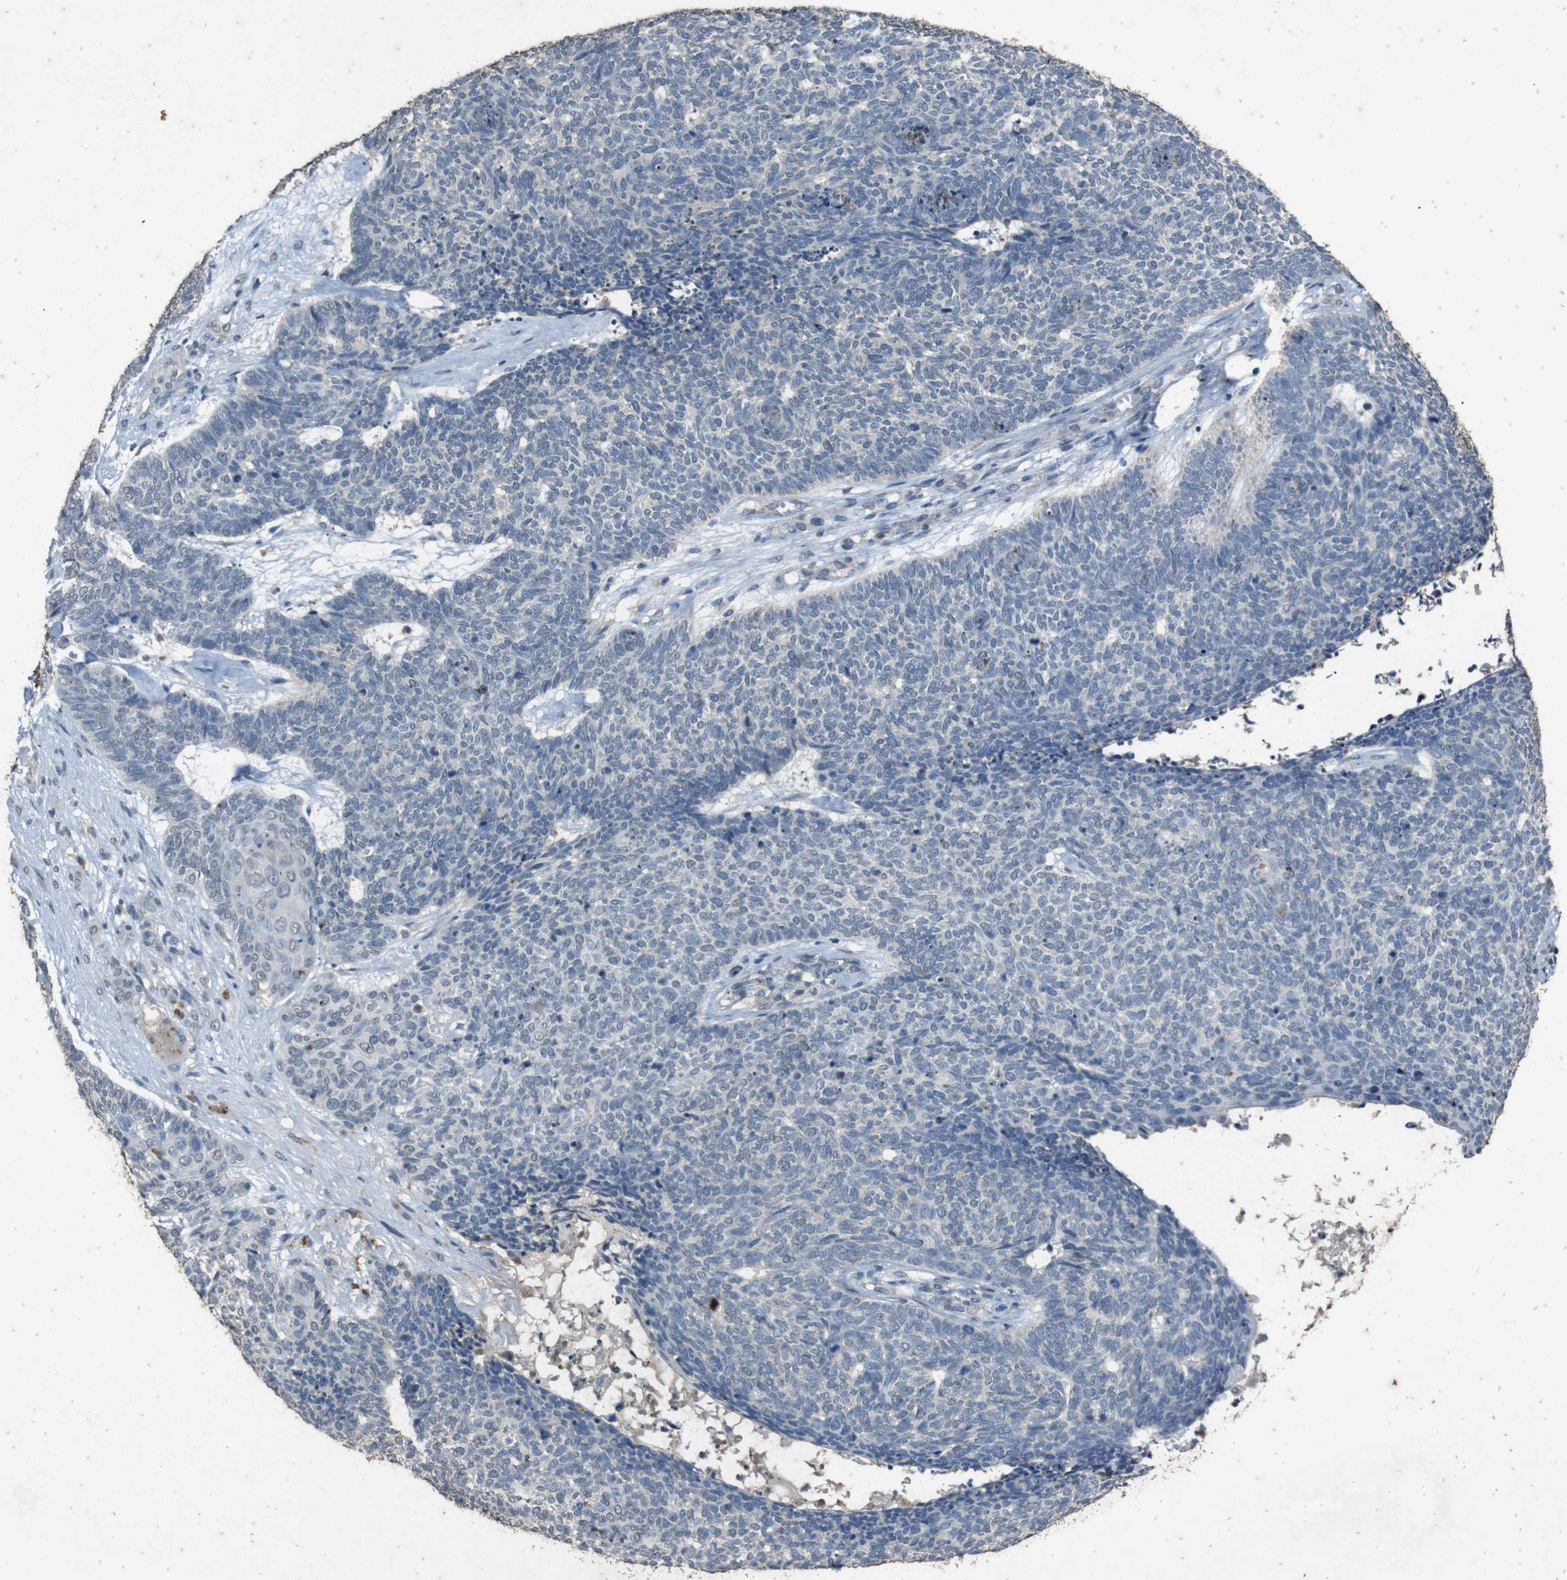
{"staining": {"intensity": "negative", "quantity": "none", "location": "none"}, "tissue": "skin cancer", "cell_type": "Tumor cells", "image_type": "cancer", "snomed": [{"axis": "morphology", "description": "Basal cell carcinoma"}, {"axis": "topography", "description": "Skin"}], "caption": "There is no significant staining in tumor cells of skin cancer.", "gene": "STBD1", "patient": {"sex": "female", "age": 84}}